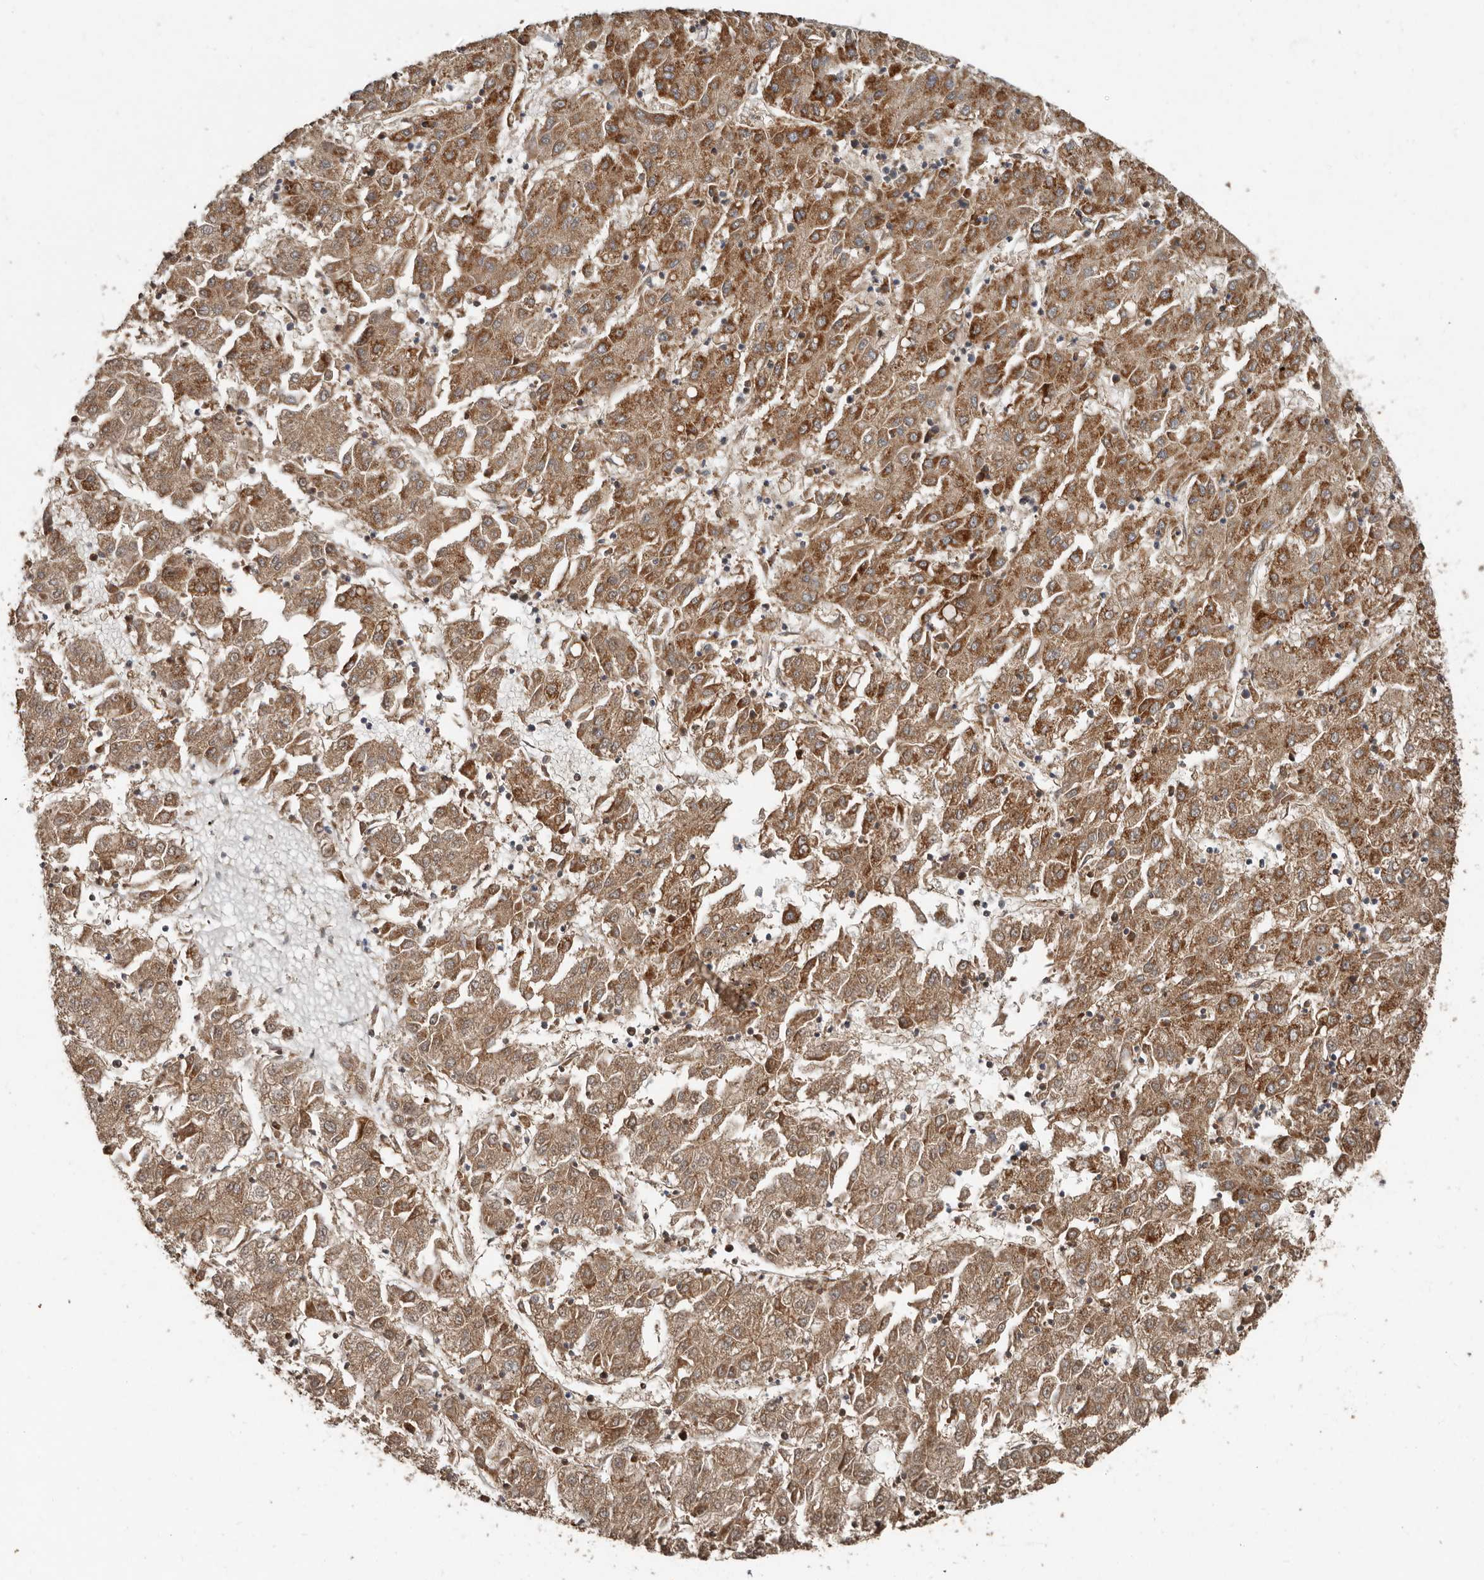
{"staining": {"intensity": "moderate", "quantity": ">75%", "location": "cytoplasmic/membranous"}, "tissue": "liver cancer", "cell_type": "Tumor cells", "image_type": "cancer", "snomed": [{"axis": "morphology", "description": "Carcinoma, Hepatocellular, NOS"}, {"axis": "topography", "description": "Liver"}], "caption": "Moderate cytoplasmic/membranous positivity is seen in approximately >75% of tumor cells in liver cancer. The protein of interest is stained brown, and the nuclei are stained in blue (DAB (3,3'-diaminobenzidine) IHC with brightfield microscopy, high magnification).", "gene": "KIF26B", "patient": {"sex": "male", "age": 72}}